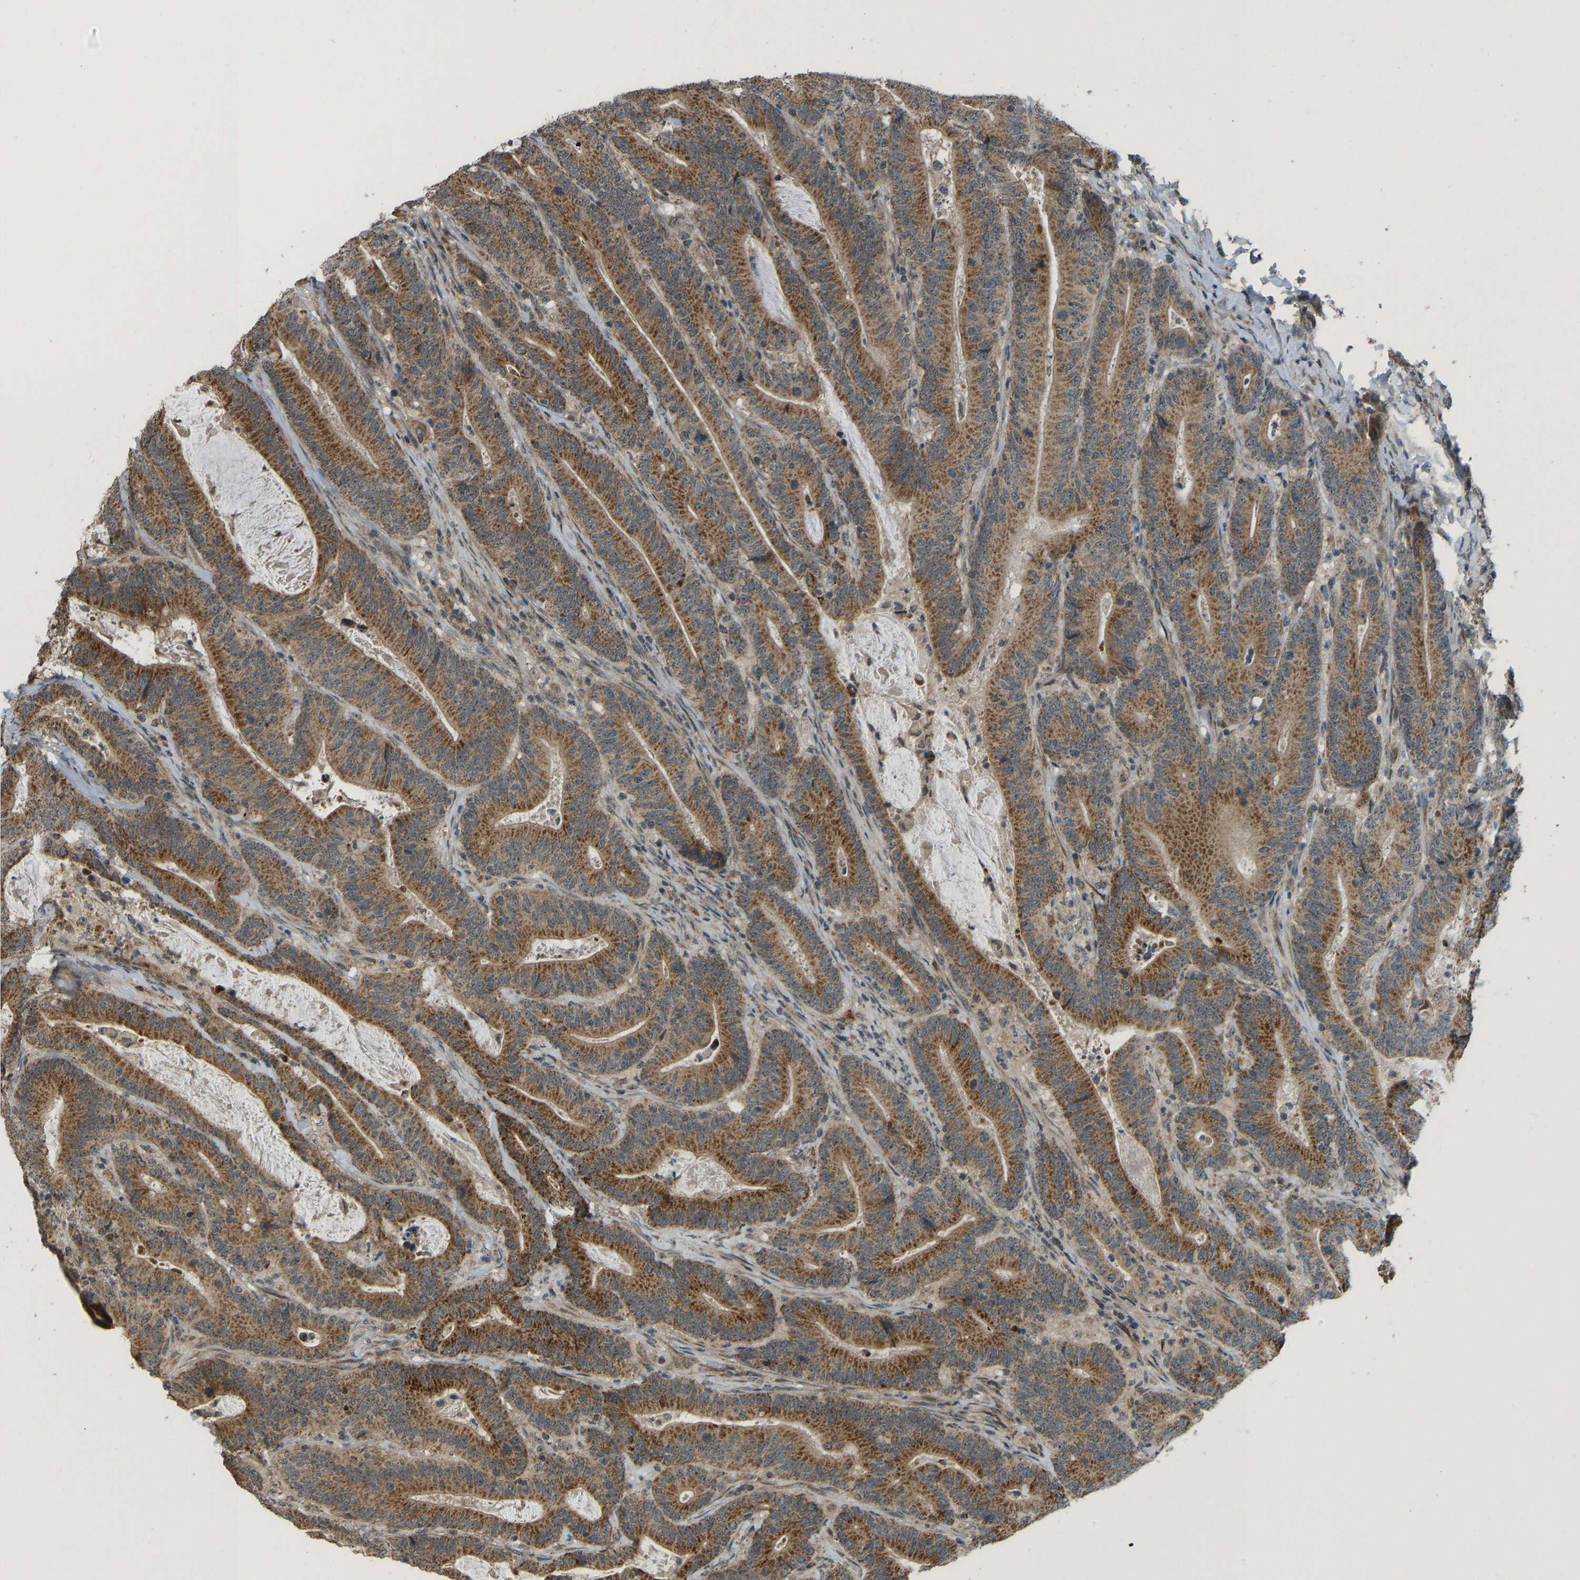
{"staining": {"intensity": "moderate", "quantity": ">75%", "location": "cytoplasmic/membranous"}, "tissue": "colorectal cancer", "cell_type": "Tumor cells", "image_type": "cancer", "snomed": [{"axis": "morphology", "description": "Adenocarcinoma, NOS"}, {"axis": "topography", "description": "Colon"}], "caption": "Immunohistochemistry staining of colorectal cancer, which reveals medium levels of moderate cytoplasmic/membranous positivity in approximately >75% of tumor cells indicating moderate cytoplasmic/membranous protein staining. The staining was performed using DAB (3,3'-diaminobenzidine) (brown) for protein detection and nuclei were counterstained in hematoxylin (blue).", "gene": "ACADS", "patient": {"sex": "female", "age": 66}}